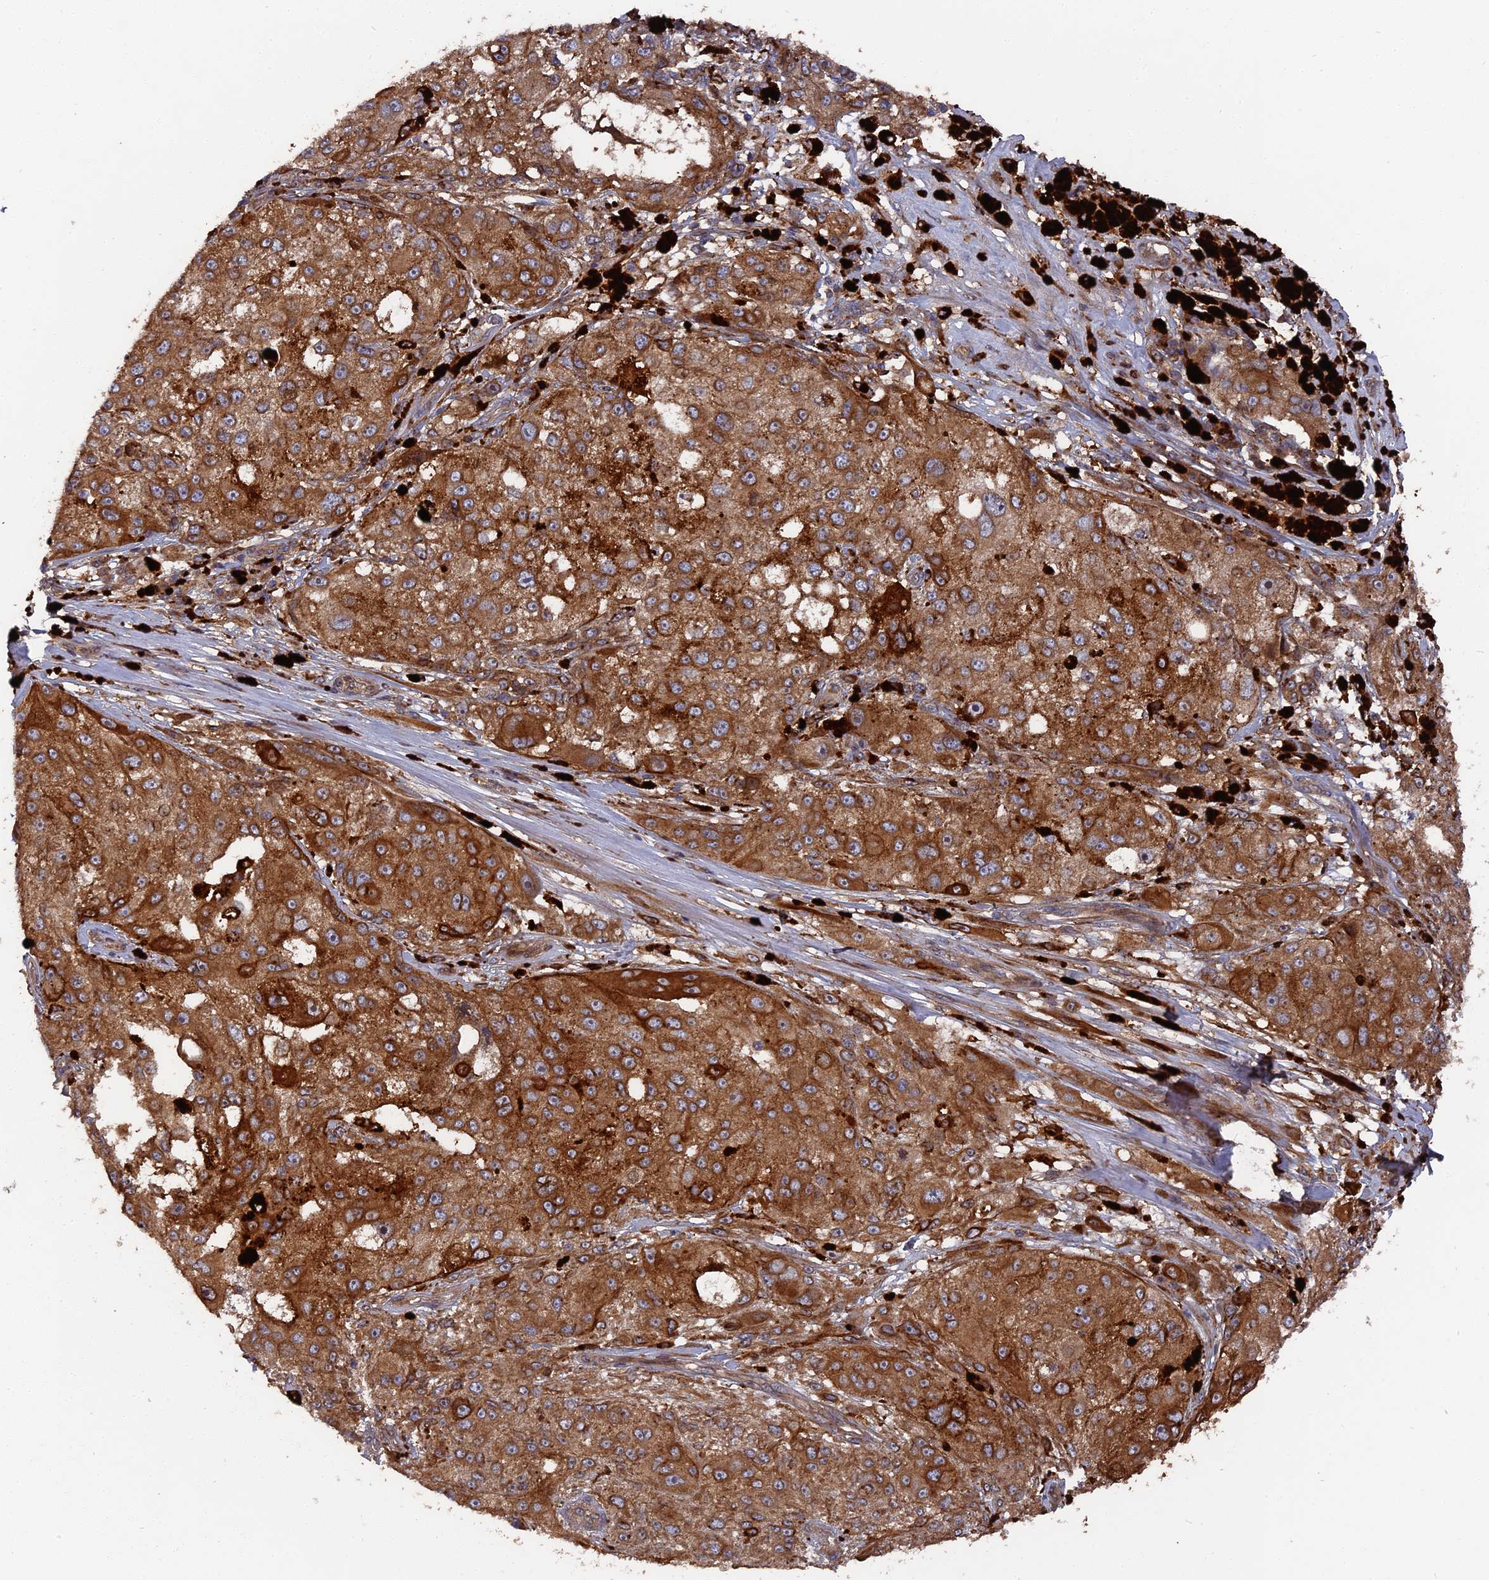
{"staining": {"intensity": "moderate", "quantity": ">75%", "location": "cytoplasmic/membranous"}, "tissue": "melanoma", "cell_type": "Tumor cells", "image_type": "cancer", "snomed": [{"axis": "morphology", "description": "Necrosis, NOS"}, {"axis": "morphology", "description": "Malignant melanoma, NOS"}, {"axis": "topography", "description": "Skin"}], "caption": "Immunohistochemical staining of melanoma demonstrates medium levels of moderate cytoplasmic/membranous expression in approximately >75% of tumor cells.", "gene": "DEF8", "patient": {"sex": "female", "age": 87}}